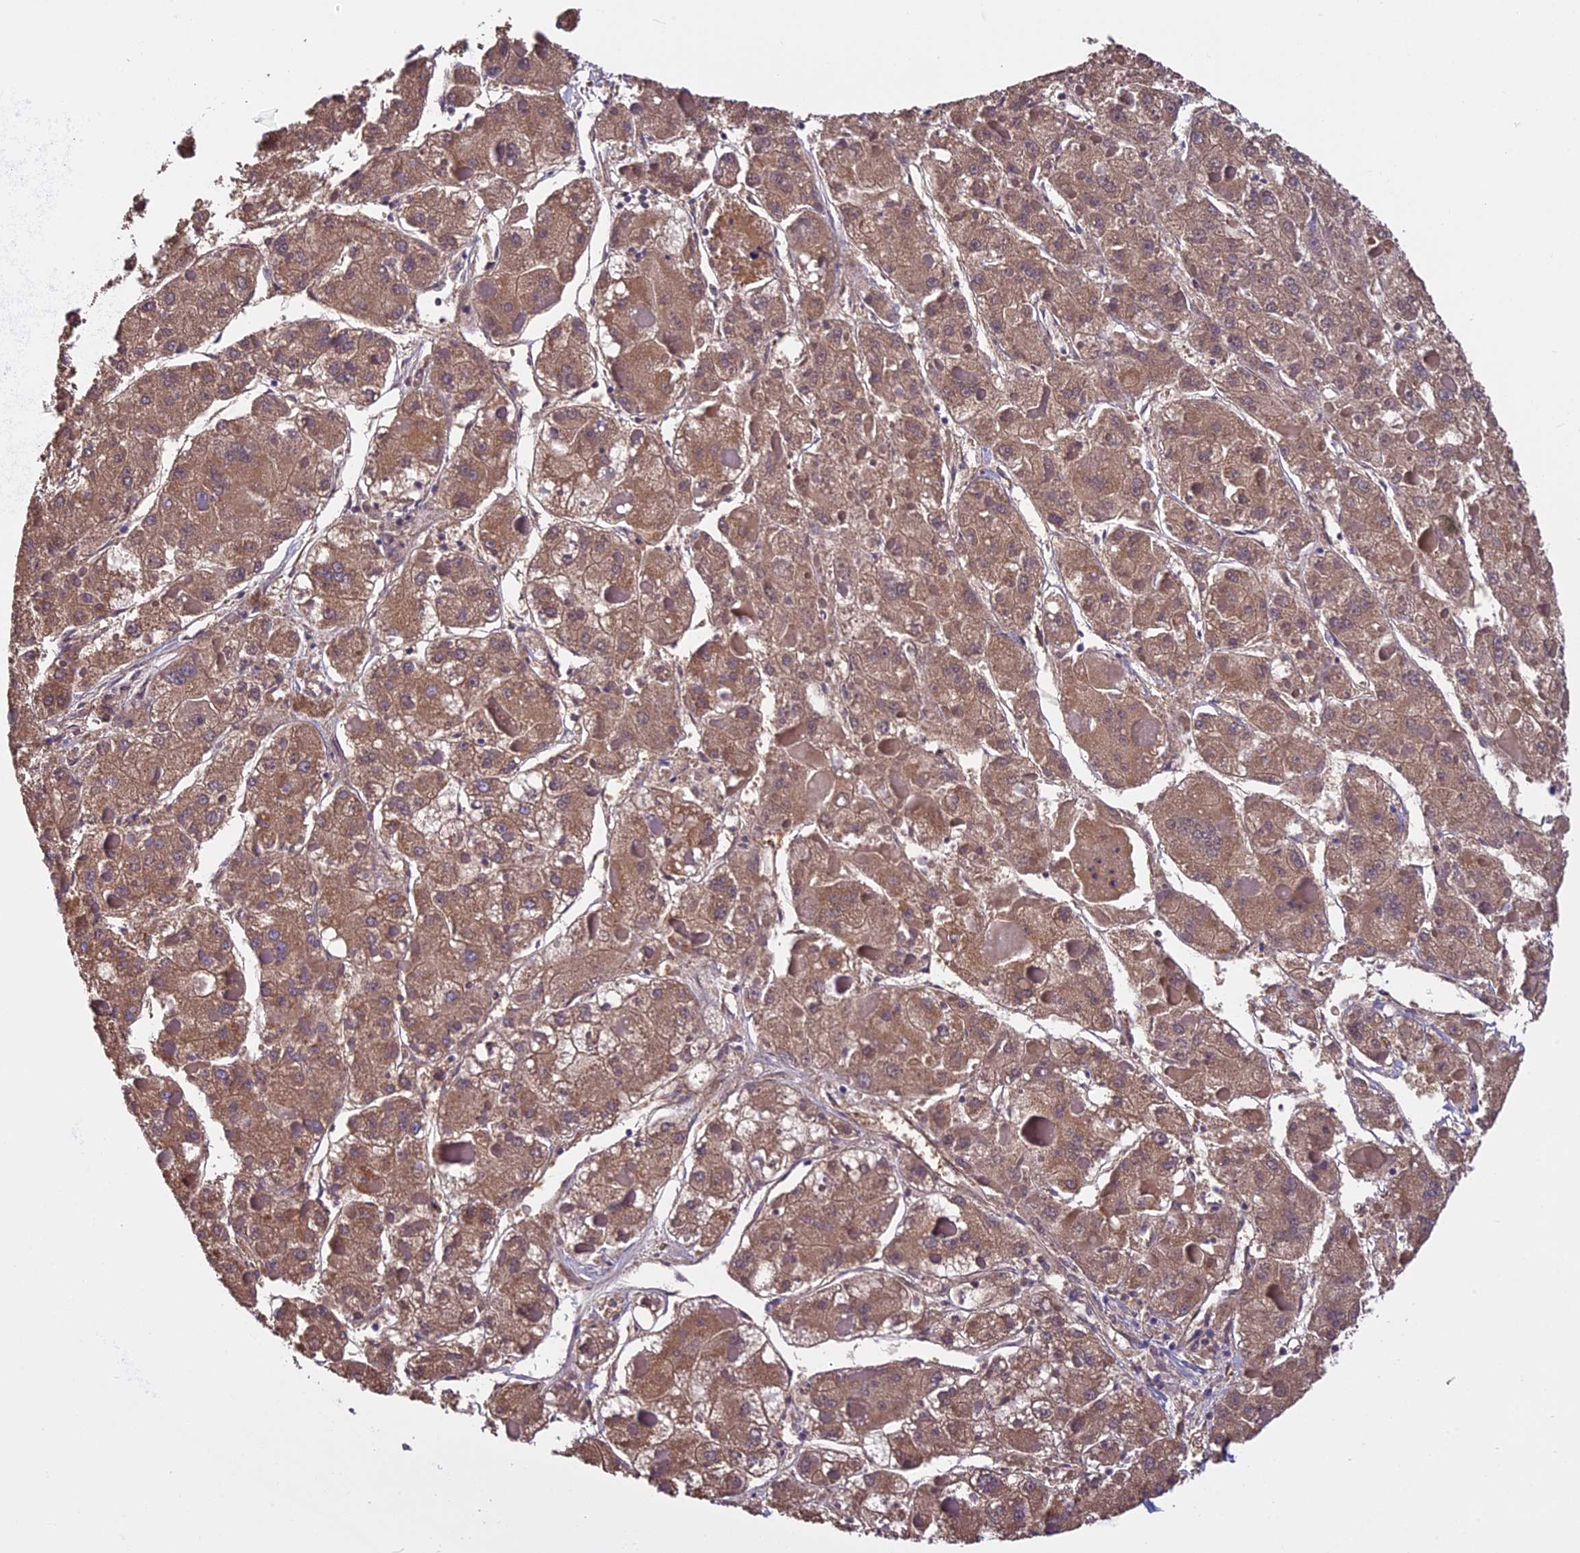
{"staining": {"intensity": "moderate", "quantity": ">75%", "location": "cytoplasmic/membranous"}, "tissue": "liver cancer", "cell_type": "Tumor cells", "image_type": "cancer", "snomed": [{"axis": "morphology", "description": "Carcinoma, Hepatocellular, NOS"}, {"axis": "topography", "description": "Liver"}], "caption": "An immunohistochemistry histopathology image of tumor tissue is shown. Protein staining in brown labels moderate cytoplasmic/membranous positivity in hepatocellular carcinoma (liver) within tumor cells.", "gene": "ZNF317", "patient": {"sex": "female", "age": 73}}